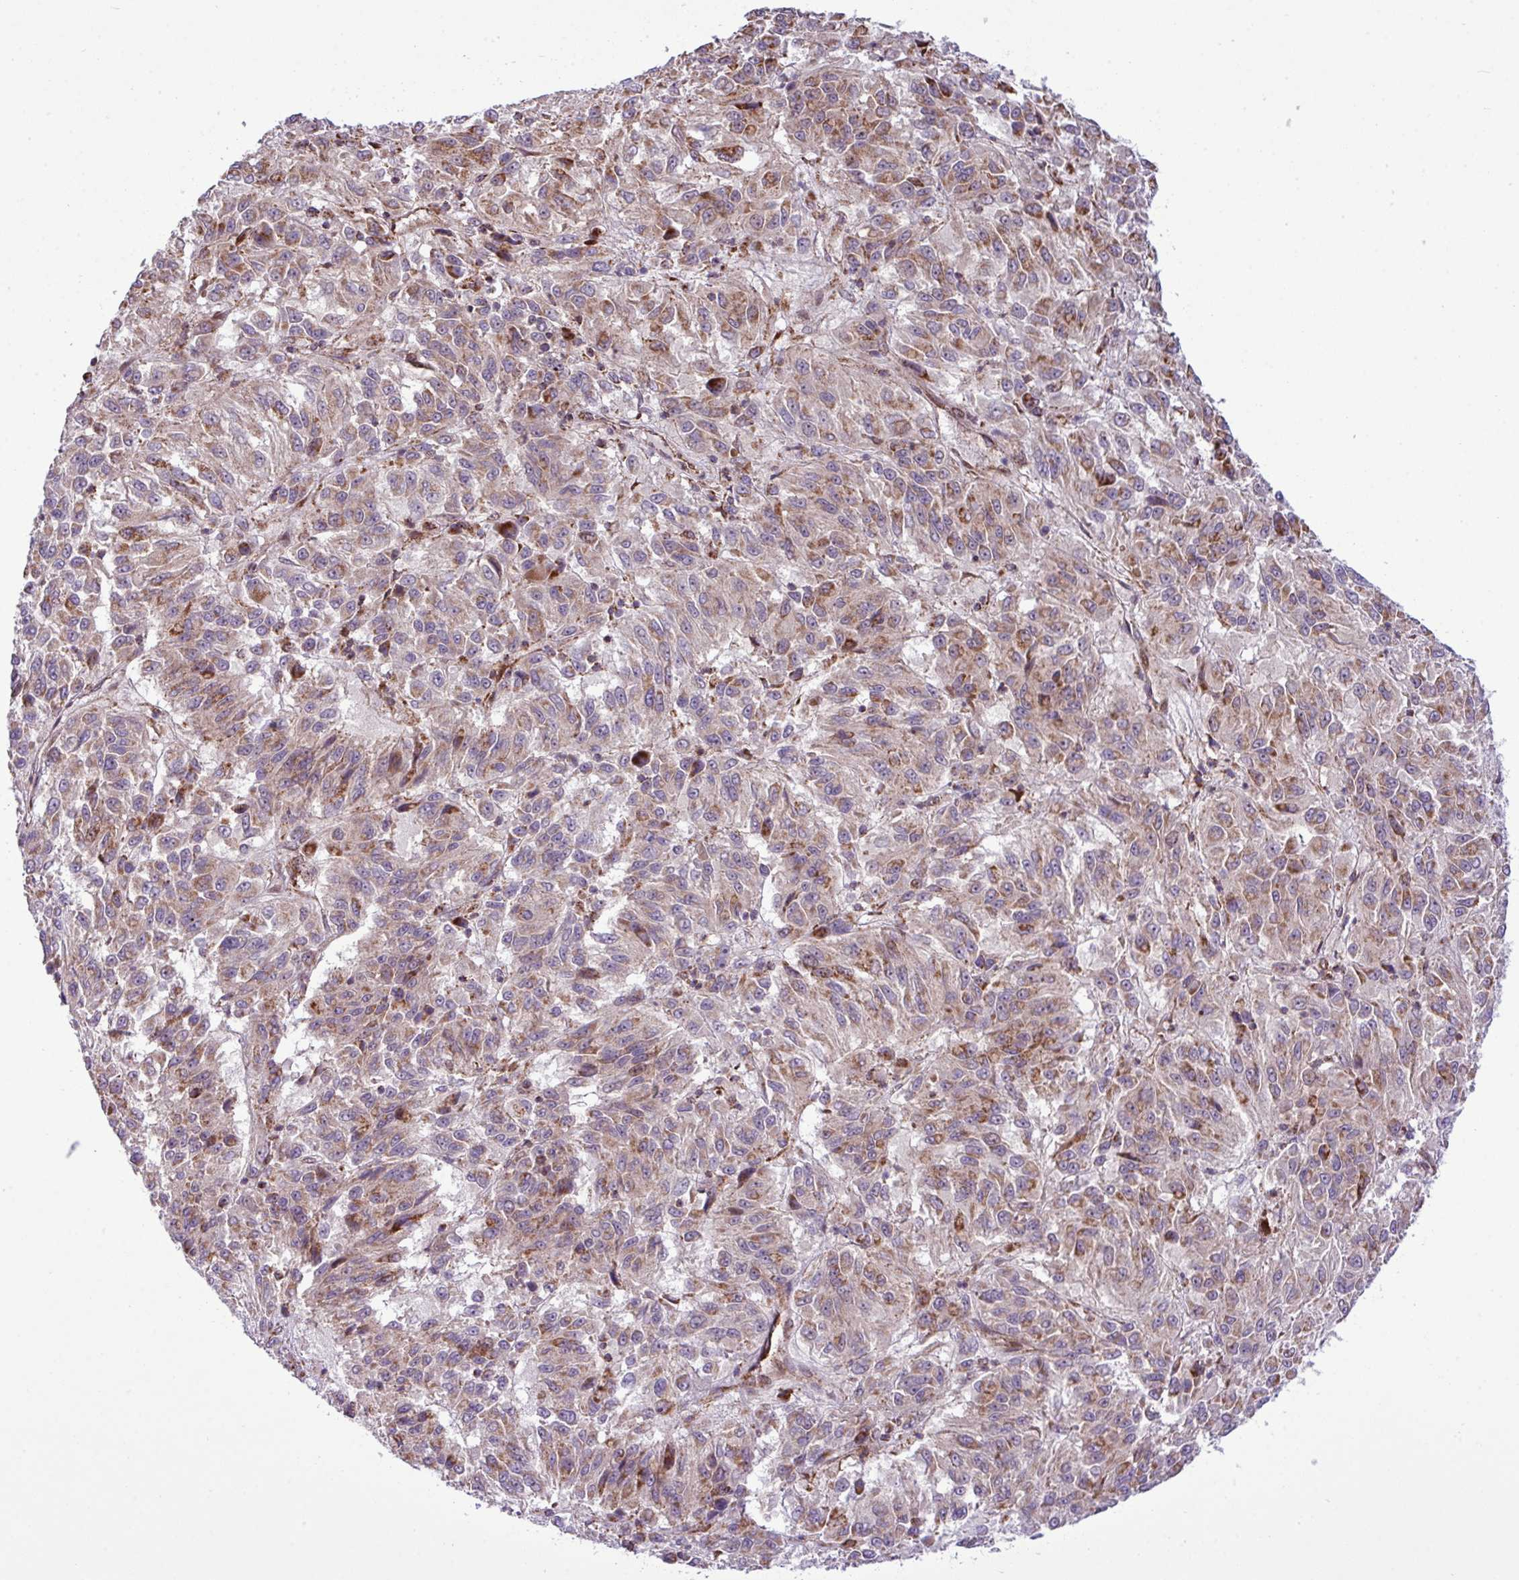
{"staining": {"intensity": "moderate", "quantity": "25%-75%", "location": "cytoplasmic/membranous"}, "tissue": "melanoma", "cell_type": "Tumor cells", "image_type": "cancer", "snomed": [{"axis": "morphology", "description": "Malignant melanoma, Metastatic site"}, {"axis": "topography", "description": "Lung"}], "caption": "An image showing moderate cytoplasmic/membranous expression in approximately 25%-75% of tumor cells in melanoma, as visualized by brown immunohistochemical staining.", "gene": "B3GNT9", "patient": {"sex": "male", "age": 64}}